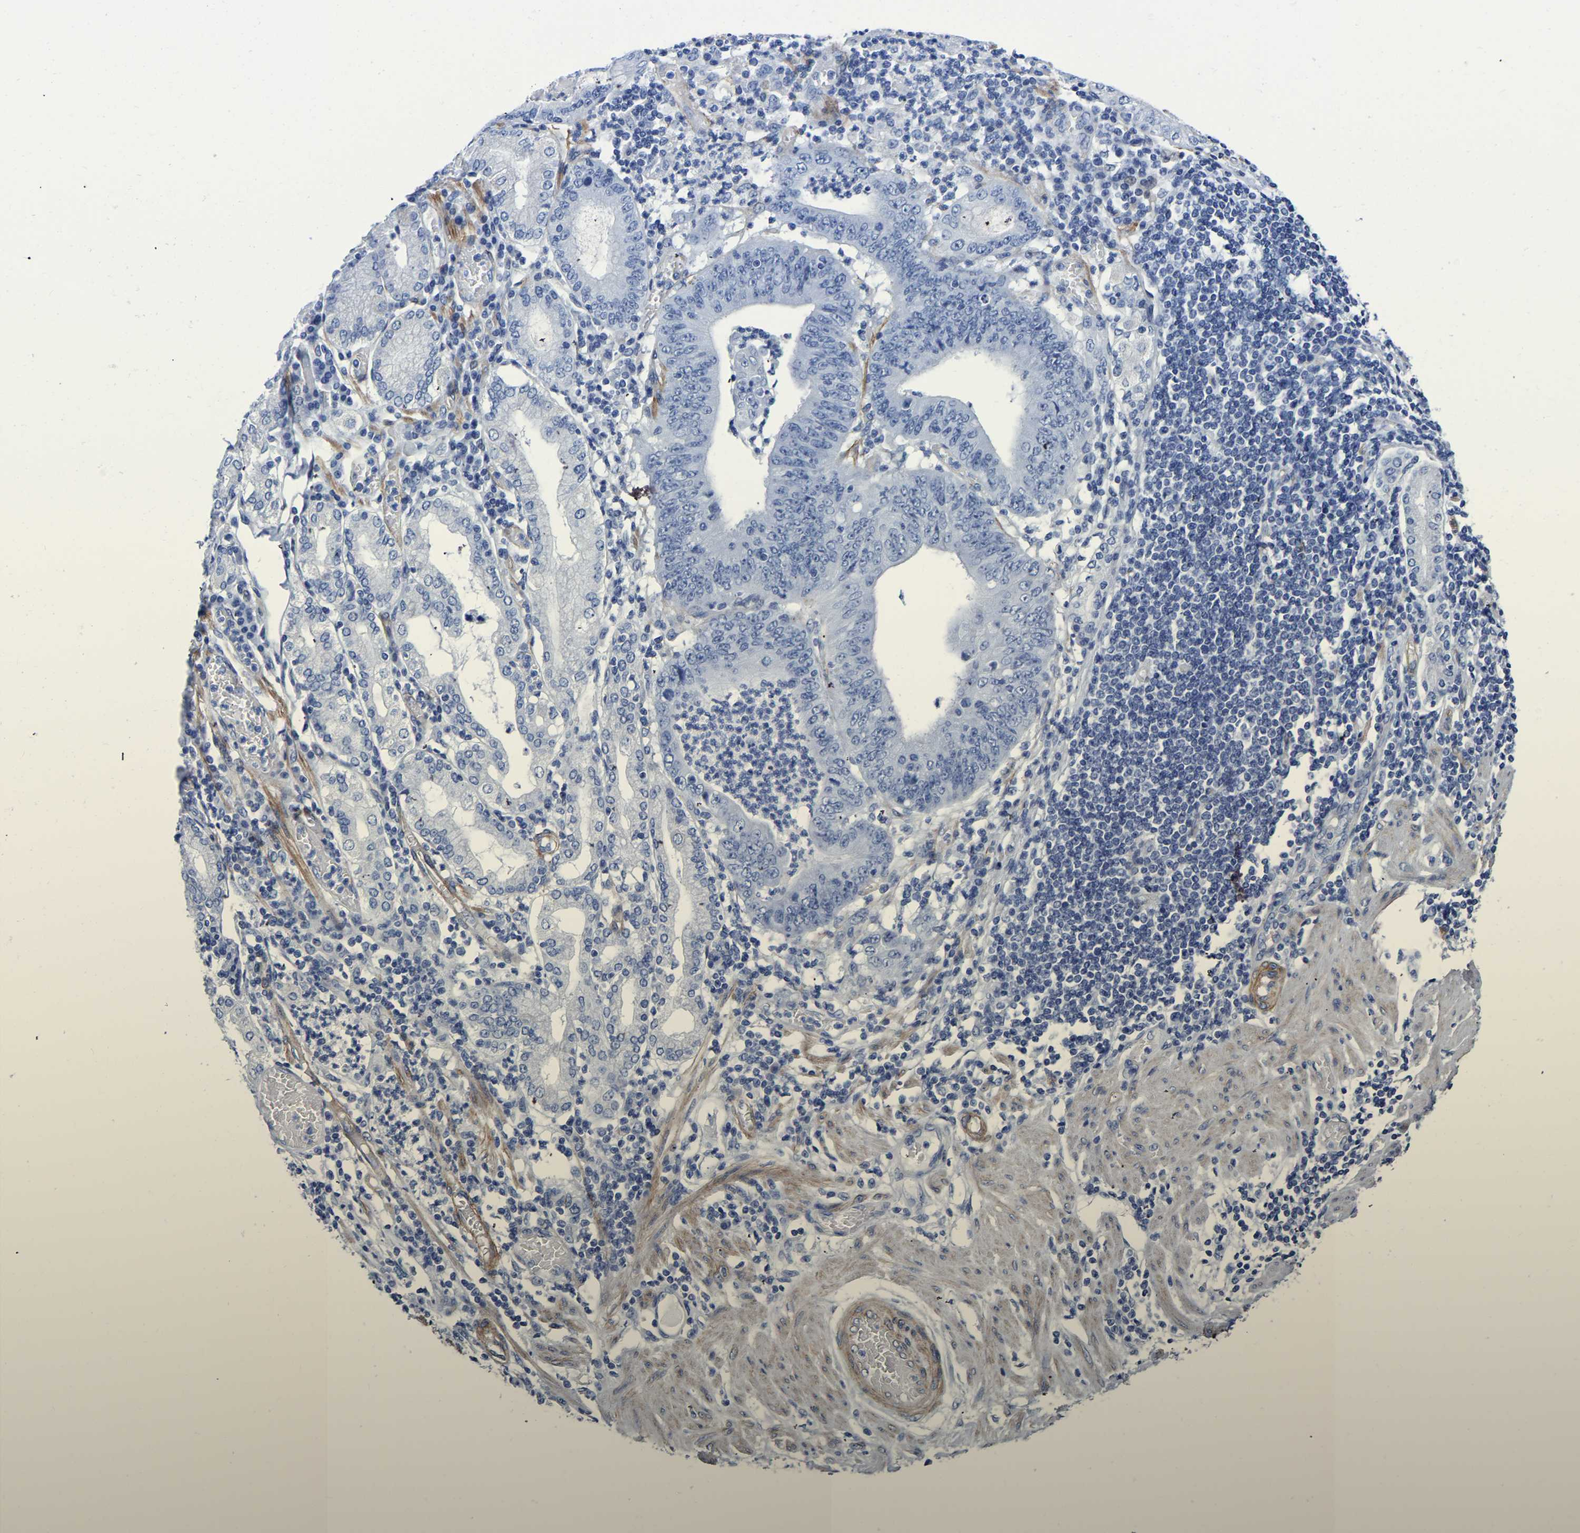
{"staining": {"intensity": "negative", "quantity": "none", "location": "none"}, "tissue": "stomach cancer", "cell_type": "Tumor cells", "image_type": "cancer", "snomed": [{"axis": "morphology", "description": "Adenocarcinoma, NOS"}, {"axis": "topography", "description": "Stomach"}], "caption": "Immunohistochemical staining of stomach cancer (adenocarcinoma) demonstrates no significant staining in tumor cells.", "gene": "SLC45A3", "patient": {"sex": "female", "age": 73}}